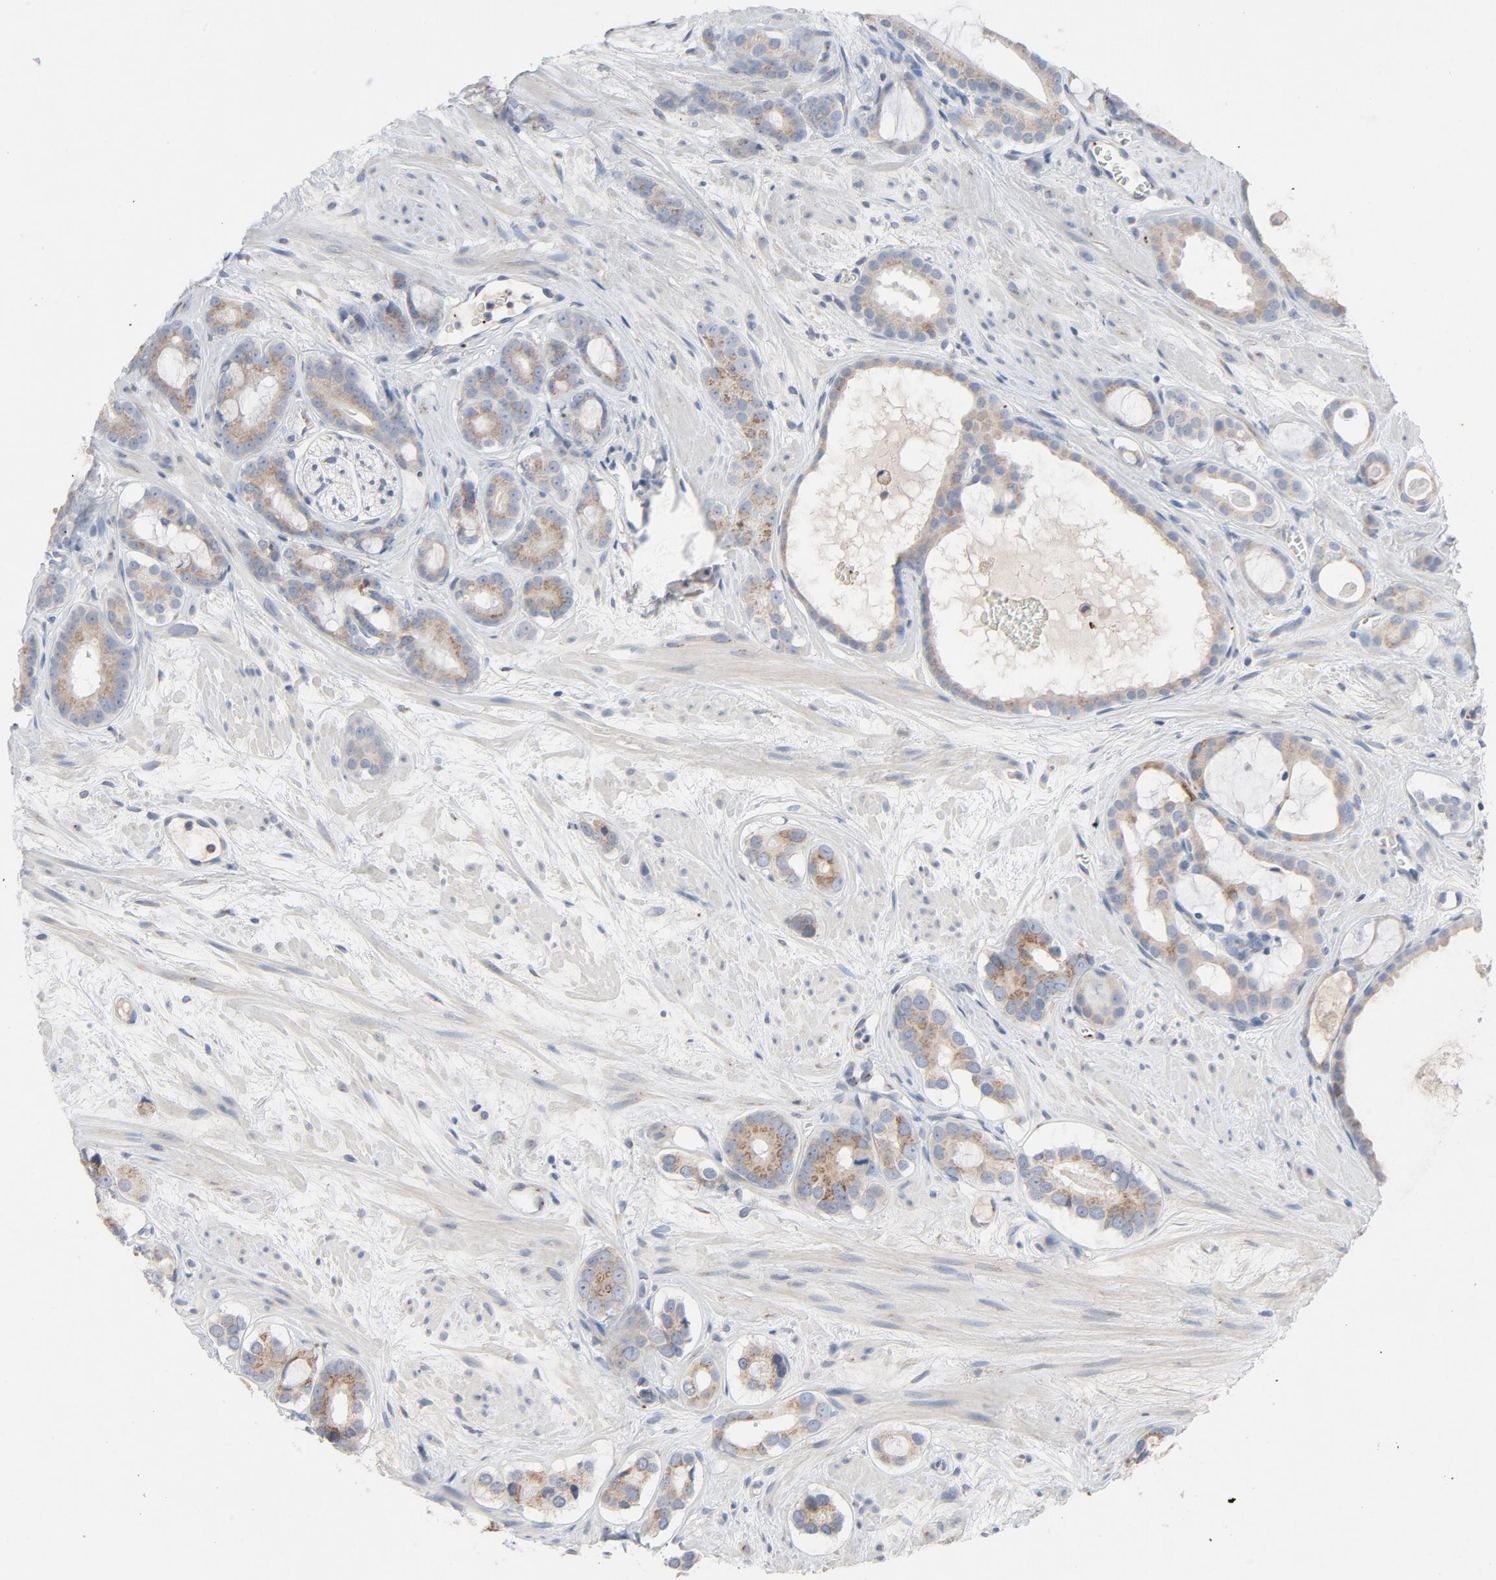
{"staining": {"intensity": "weak", "quantity": ">75%", "location": "cytoplasmic/membranous"}, "tissue": "prostate cancer", "cell_type": "Tumor cells", "image_type": "cancer", "snomed": [{"axis": "morphology", "description": "Adenocarcinoma, Low grade"}, {"axis": "topography", "description": "Prostate"}], "caption": "Low-grade adenocarcinoma (prostate) was stained to show a protein in brown. There is low levels of weak cytoplasmic/membranous positivity in approximately >75% of tumor cells. (brown staining indicates protein expression, while blue staining denotes nuclei).", "gene": "LMAN2", "patient": {"sex": "male", "age": 57}}